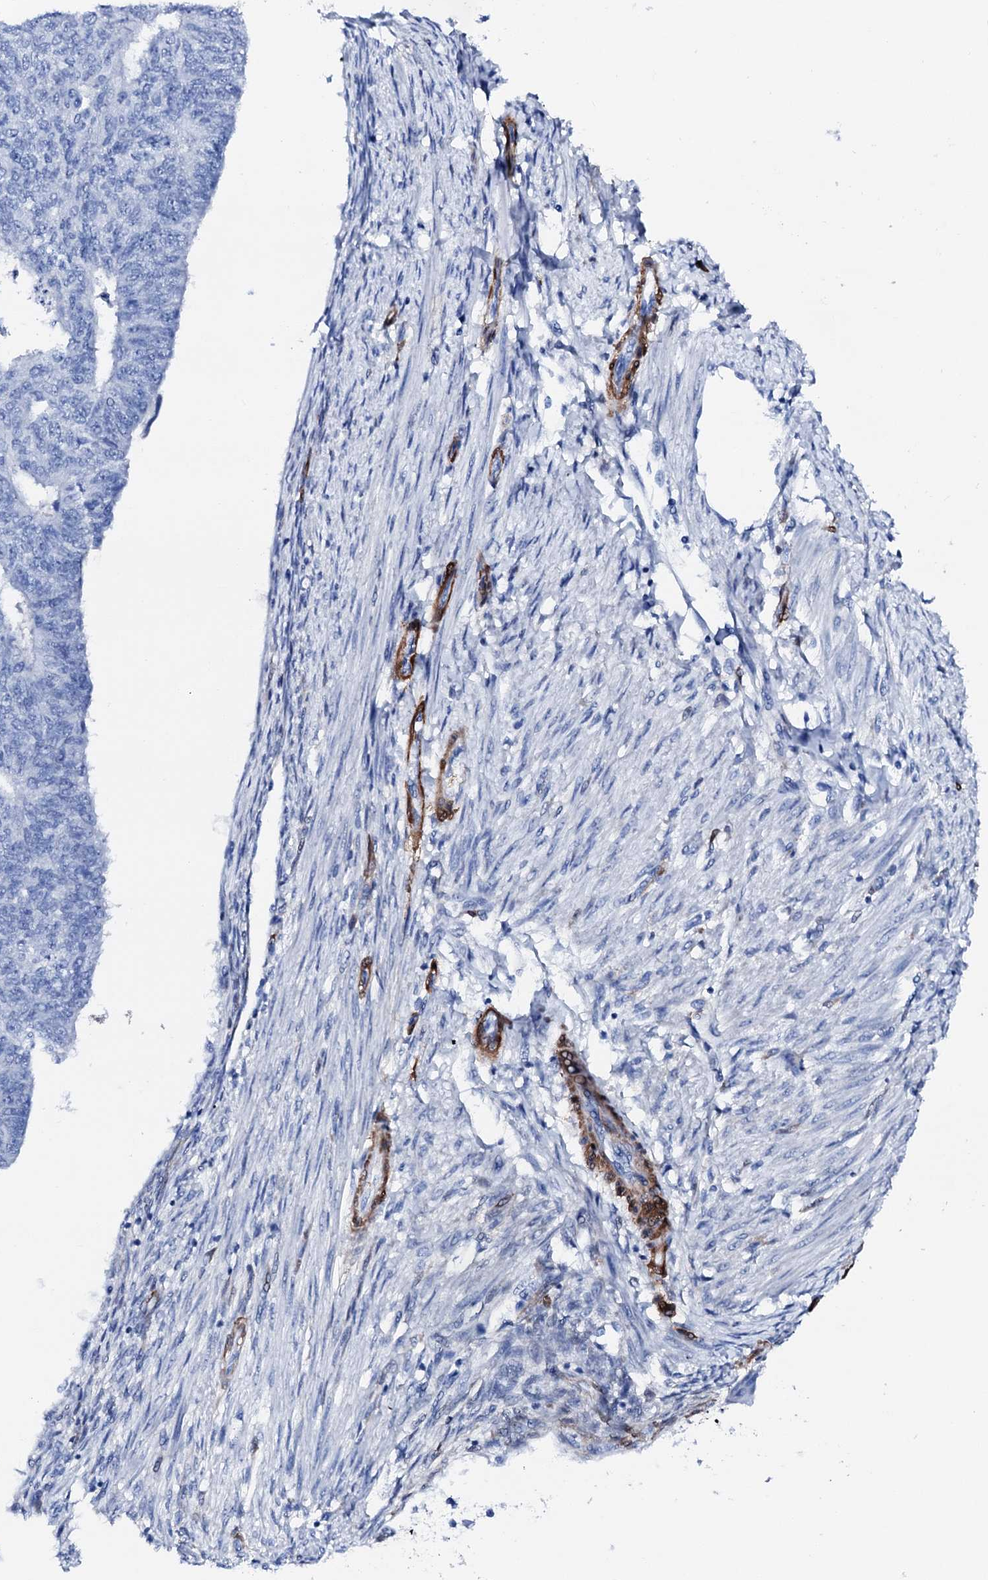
{"staining": {"intensity": "negative", "quantity": "none", "location": "none"}, "tissue": "endometrial cancer", "cell_type": "Tumor cells", "image_type": "cancer", "snomed": [{"axis": "morphology", "description": "Adenocarcinoma, NOS"}, {"axis": "topography", "description": "Endometrium"}], "caption": "This is a photomicrograph of immunohistochemistry (IHC) staining of endometrial cancer, which shows no positivity in tumor cells.", "gene": "NRIP2", "patient": {"sex": "female", "age": 32}}